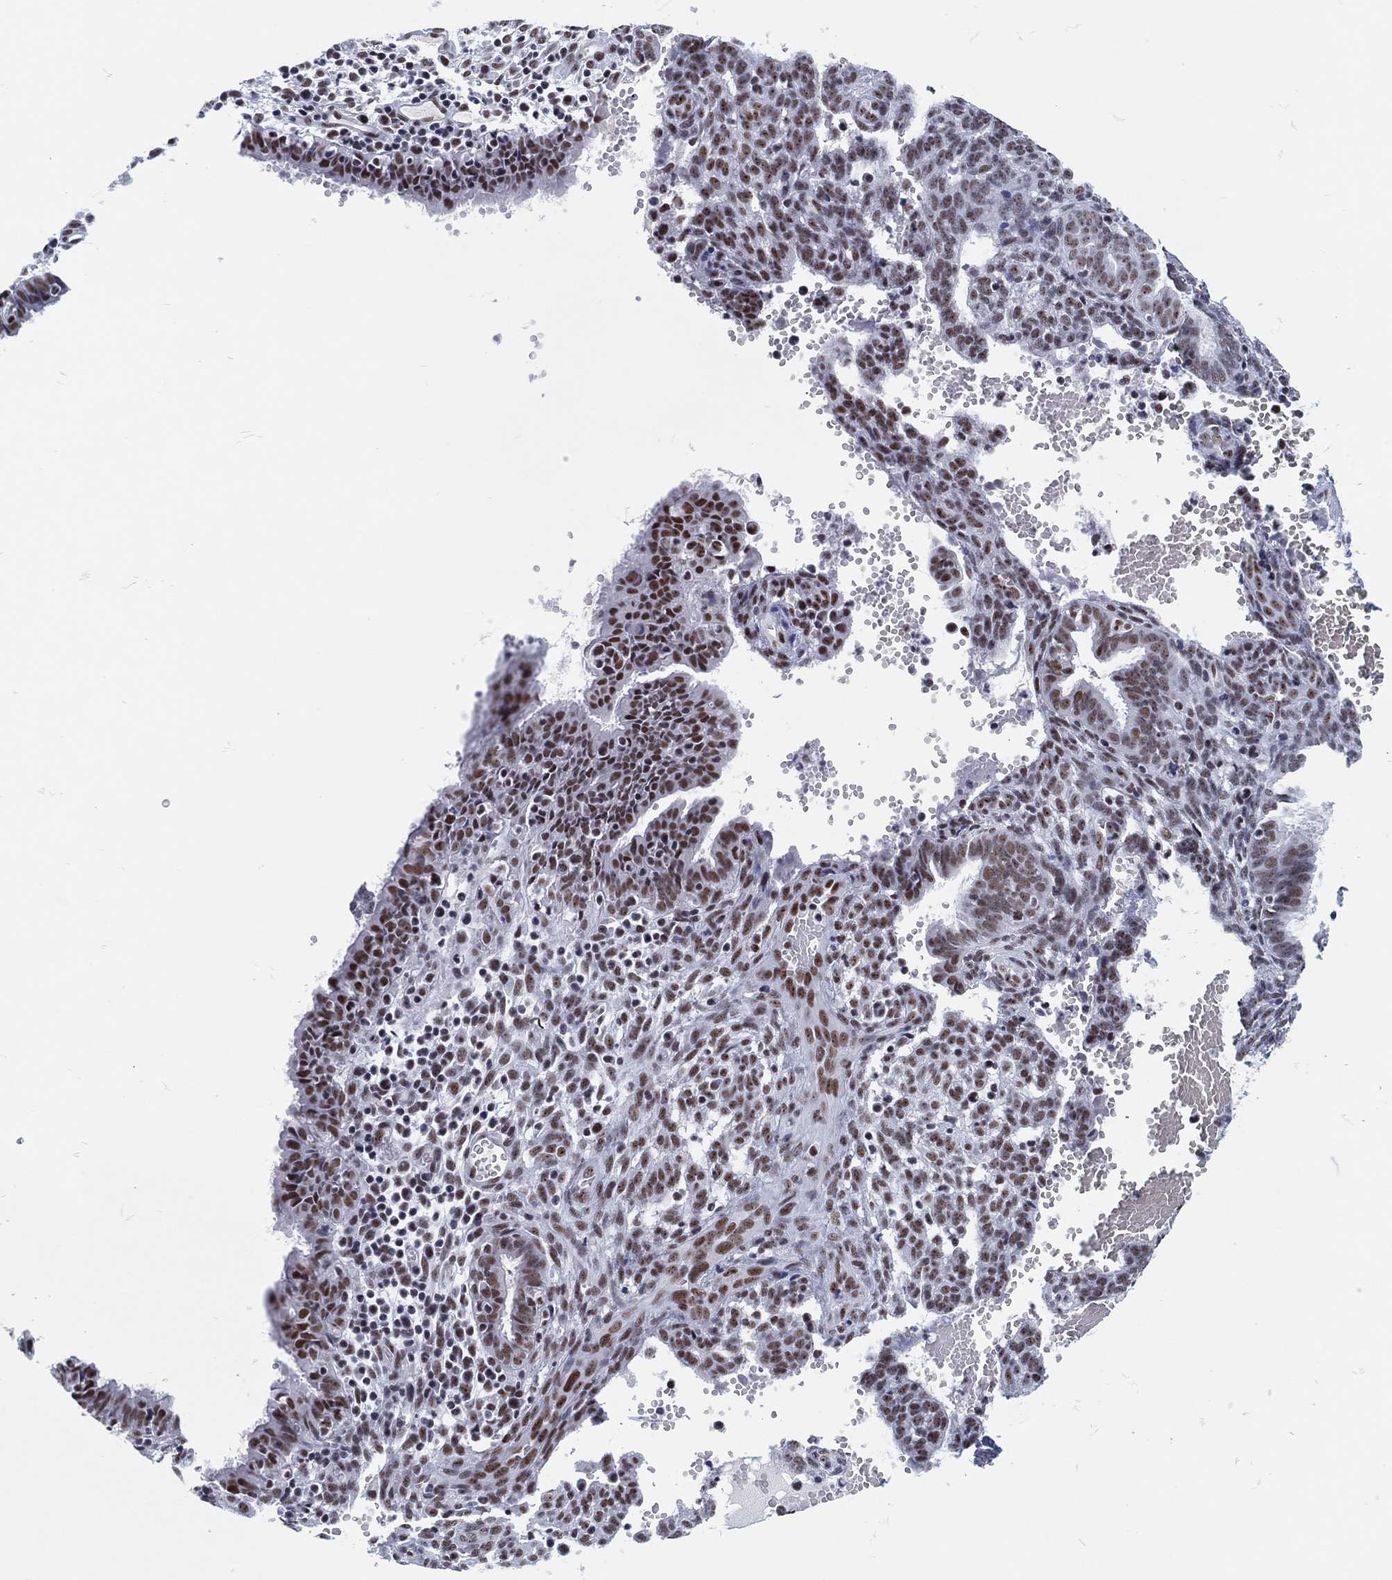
{"staining": {"intensity": "moderate", "quantity": "<25%", "location": "nuclear"}, "tissue": "endometrium", "cell_type": "Cells in endometrial stroma", "image_type": "normal", "snomed": [{"axis": "morphology", "description": "Normal tissue, NOS"}, {"axis": "topography", "description": "Endometrium"}], "caption": "Benign endometrium was stained to show a protein in brown. There is low levels of moderate nuclear staining in approximately <25% of cells in endometrial stroma.", "gene": "MAPK8IP1", "patient": {"sex": "female", "age": 42}}